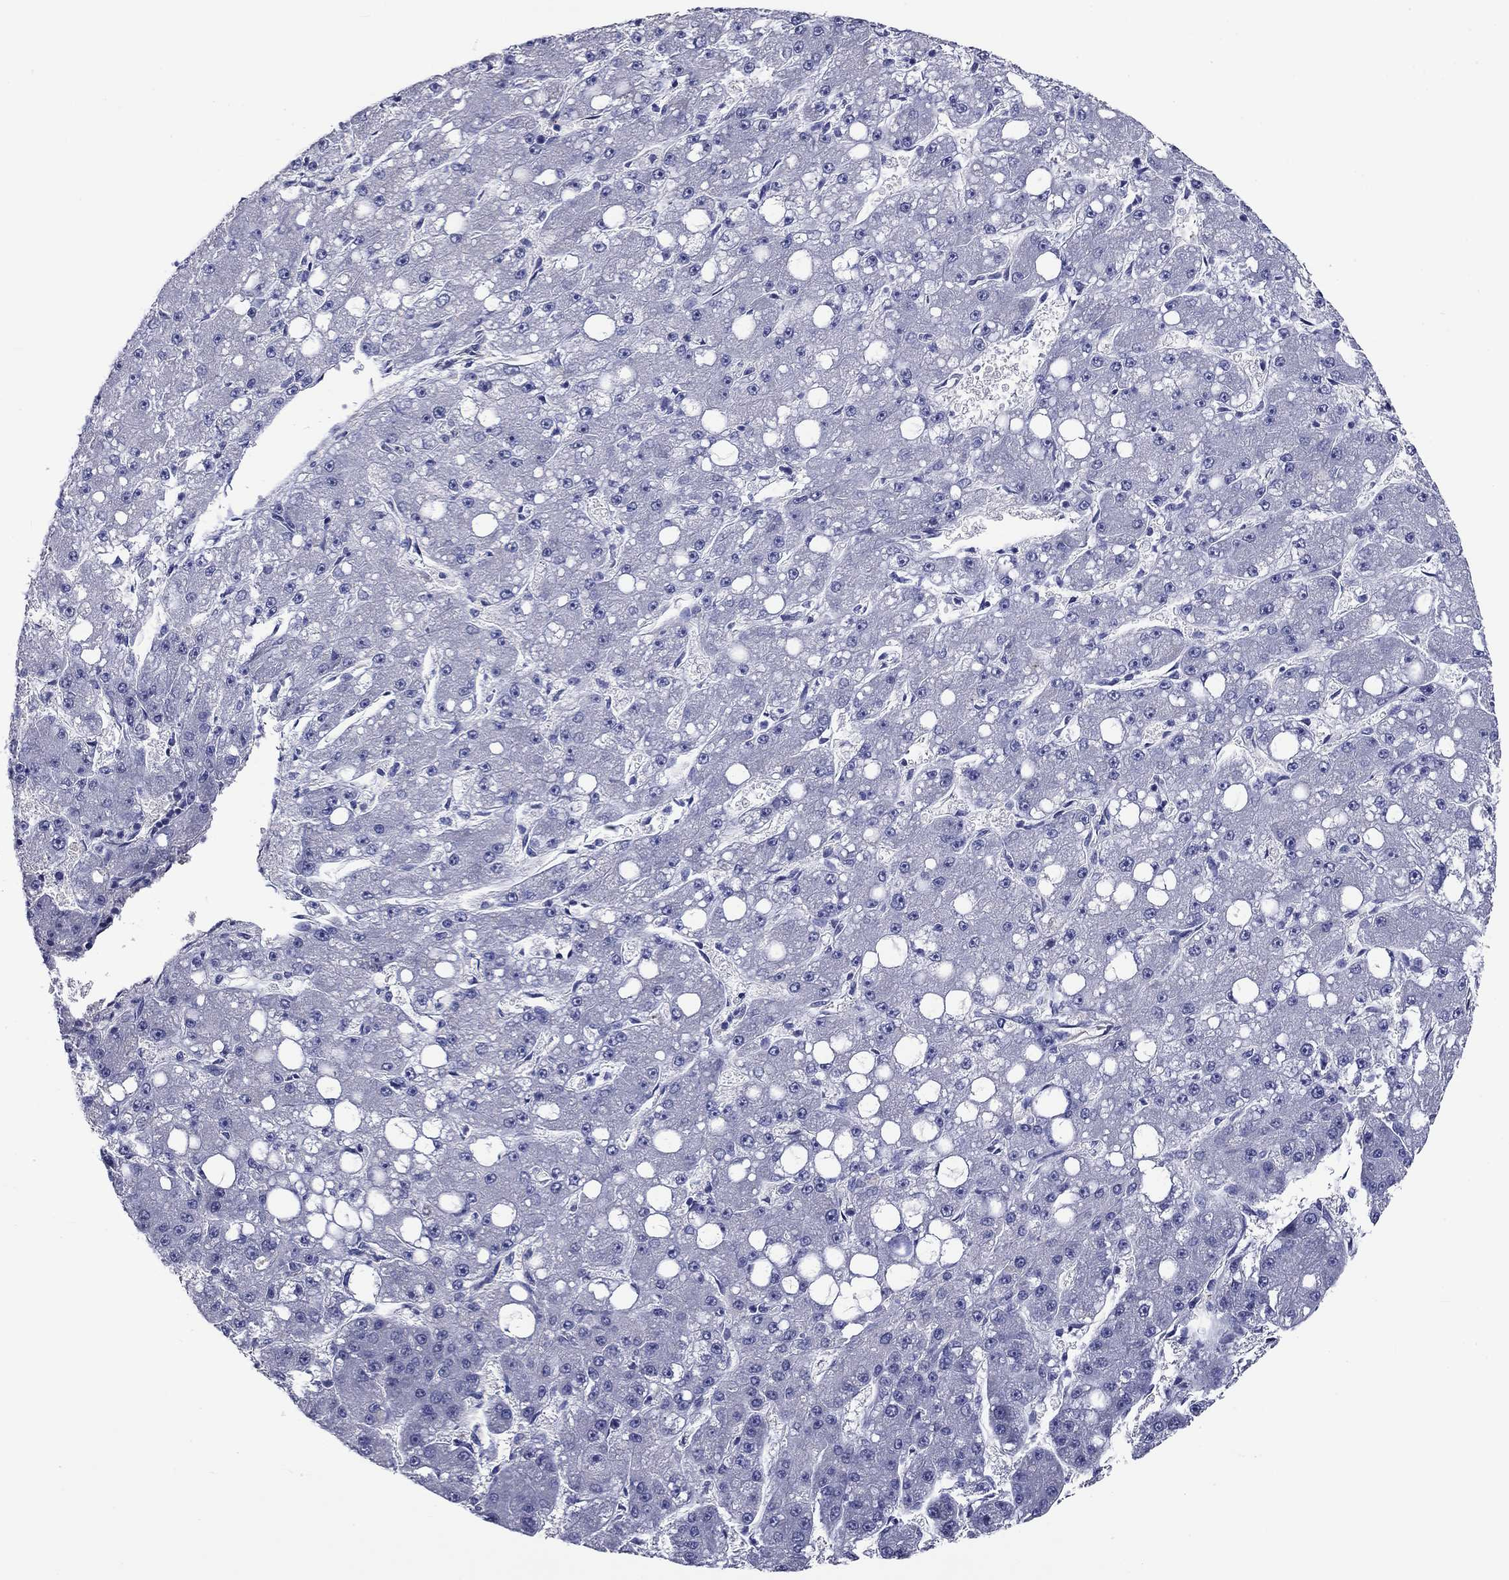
{"staining": {"intensity": "negative", "quantity": "none", "location": "none"}, "tissue": "liver cancer", "cell_type": "Tumor cells", "image_type": "cancer", "snomed": [{"axis": "morphology", "description": "Carcinoma, Hepatocellular, NOS"}, {"axis": "topography", "description": "Liver"}], "caption": "Immunohistochemical staining of hepatocellular carcinoma (liver) demonstrates no significant staining in tumor cells.", "gene": "CNDP1", "patient": {"sex": "male", "age": 67}}